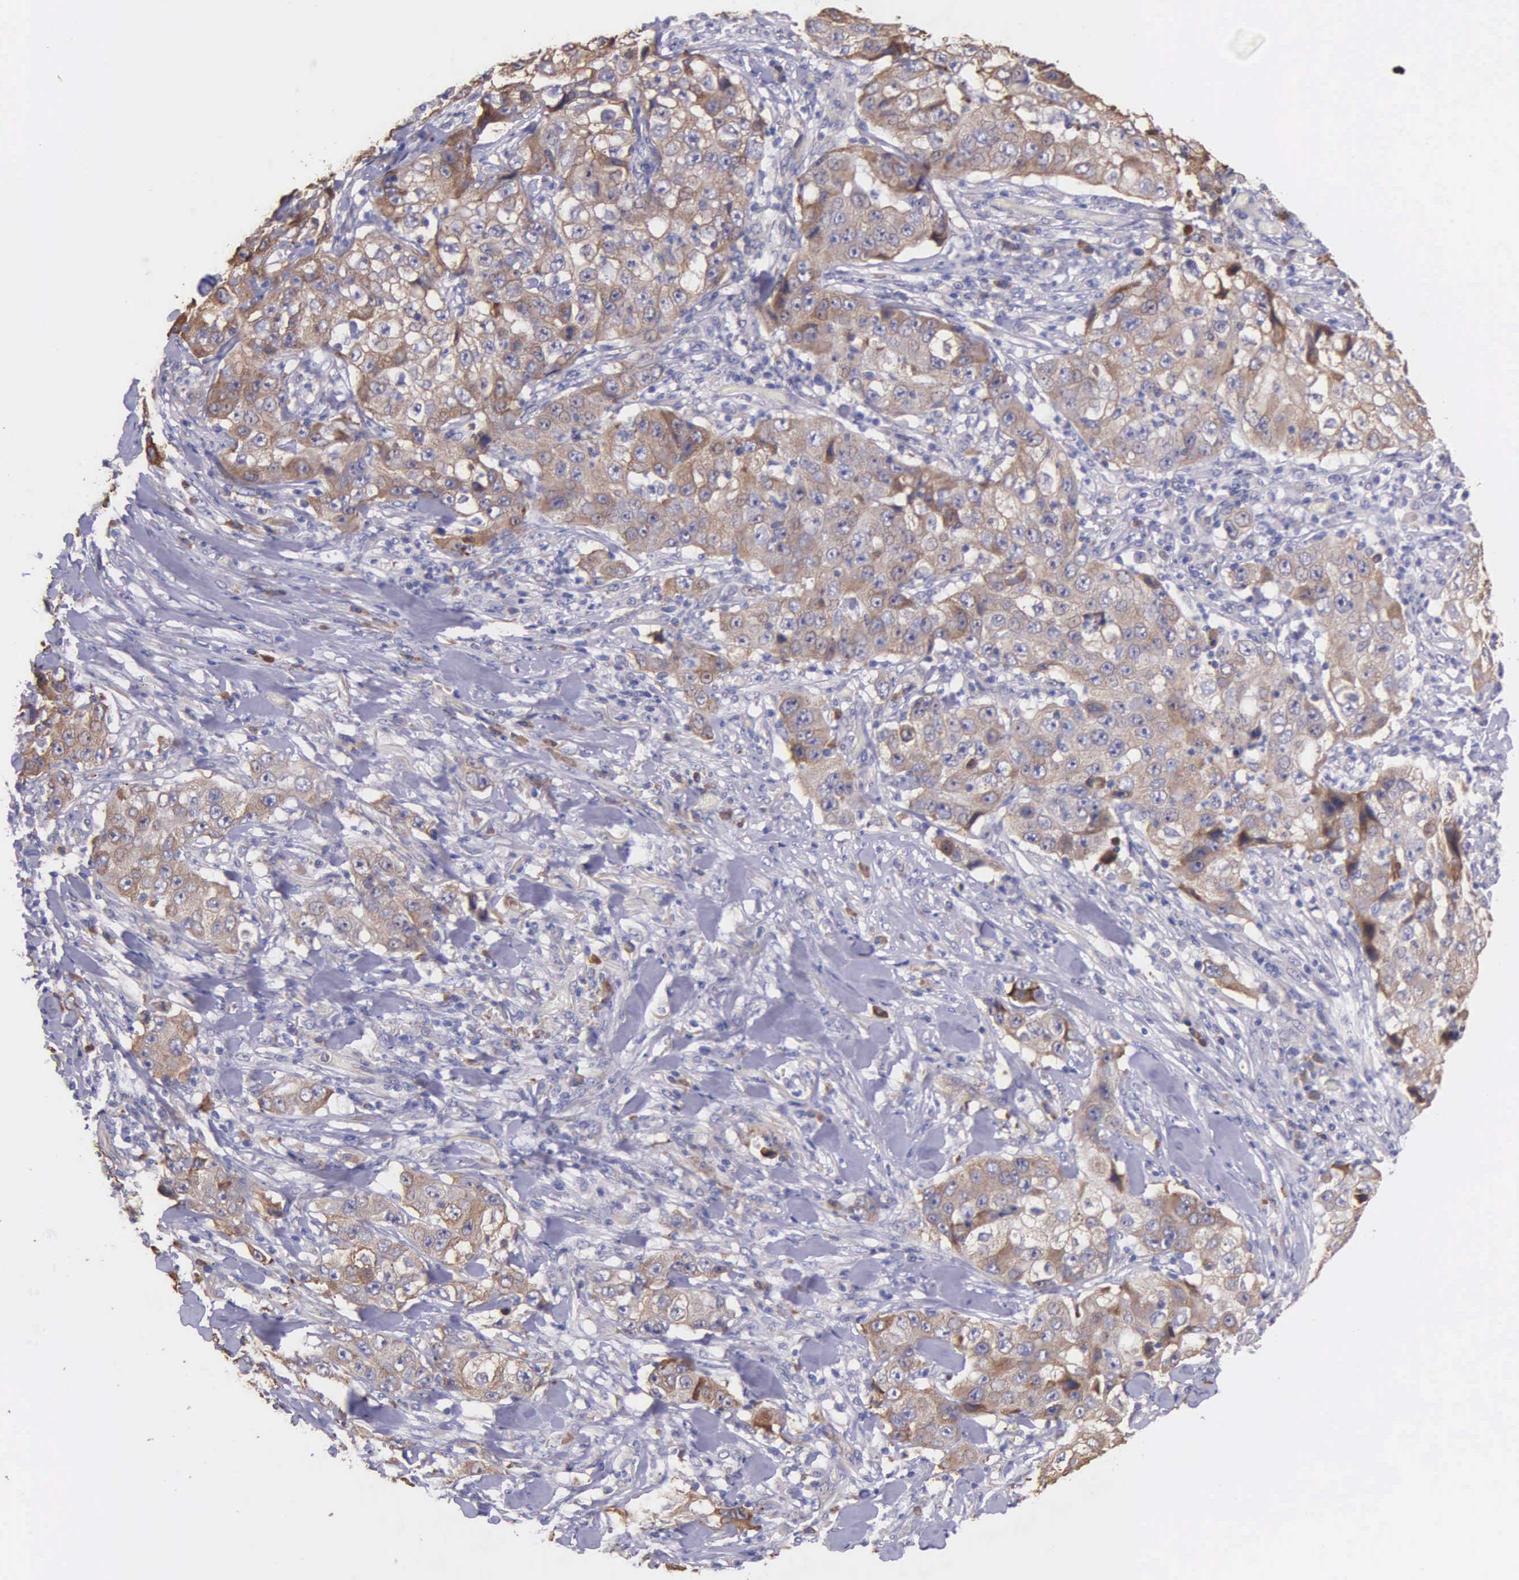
{"staining": {"intensity": "weak", "quantity": ">75%", "location": "cytoplasmic/membranous"}, "tissue": "lung cancer", "cell_type": "Tumor cells", "image_type": "cancer", "snomed": [{"axis": "morphology", "description": "Squamous cell carcinoma, NOS"}, {"axis": "topography", "description": "Lung"}], "caption": "Weak cytoplasmic/membranous expression is present in approximately >75% of tumor cells in lung squamous cell carcinoma.", "gene": "ZC3H12B", "patient": {"sex": "male", "age": 64}}